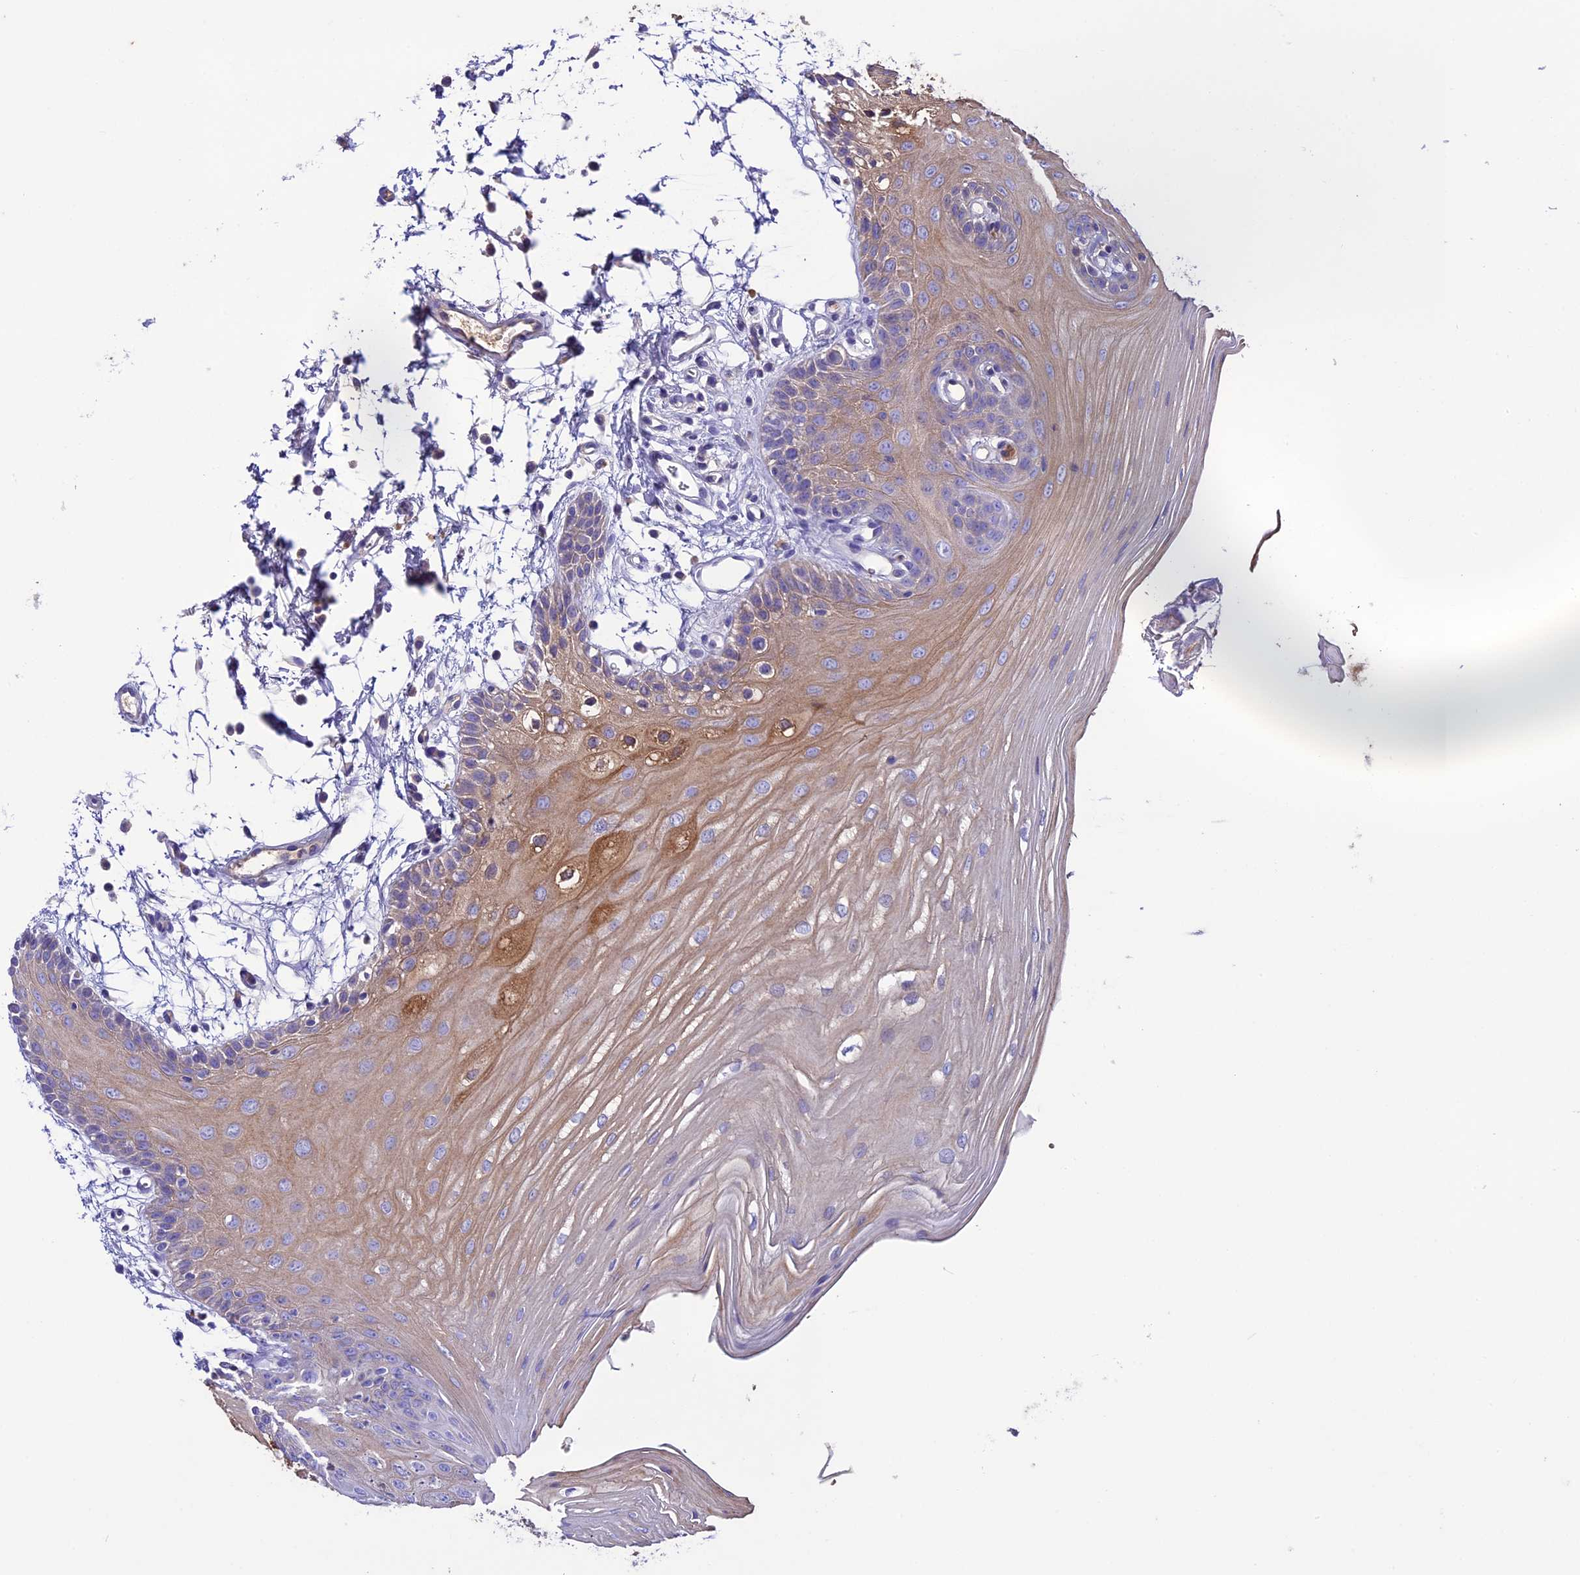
{"staining": {"intensity": "moderate", "quantity": "25%-75%", "location": "cytoplasmic/membranous"}, "tissue": "oral mucosa", "cell_type": "Squamous epithelial cells", "image_type": "normal", "snomed": [{"axis": "morphology", "description": "Normal tissue, NOS"}, {"axis": "topography", "description": "Oral tissue"}, {"axis": "topography", "description": "Tounge, NOS"}], "caption": "Benign oral mucosa shows moderate cytoplasmic/membranous positivity in approximately 25%-75% of squamous epithelial cells, visualized by immunohistochemistry.", "gene": "TCP11L2", "patient": {"sex": "female", "age": 73}}